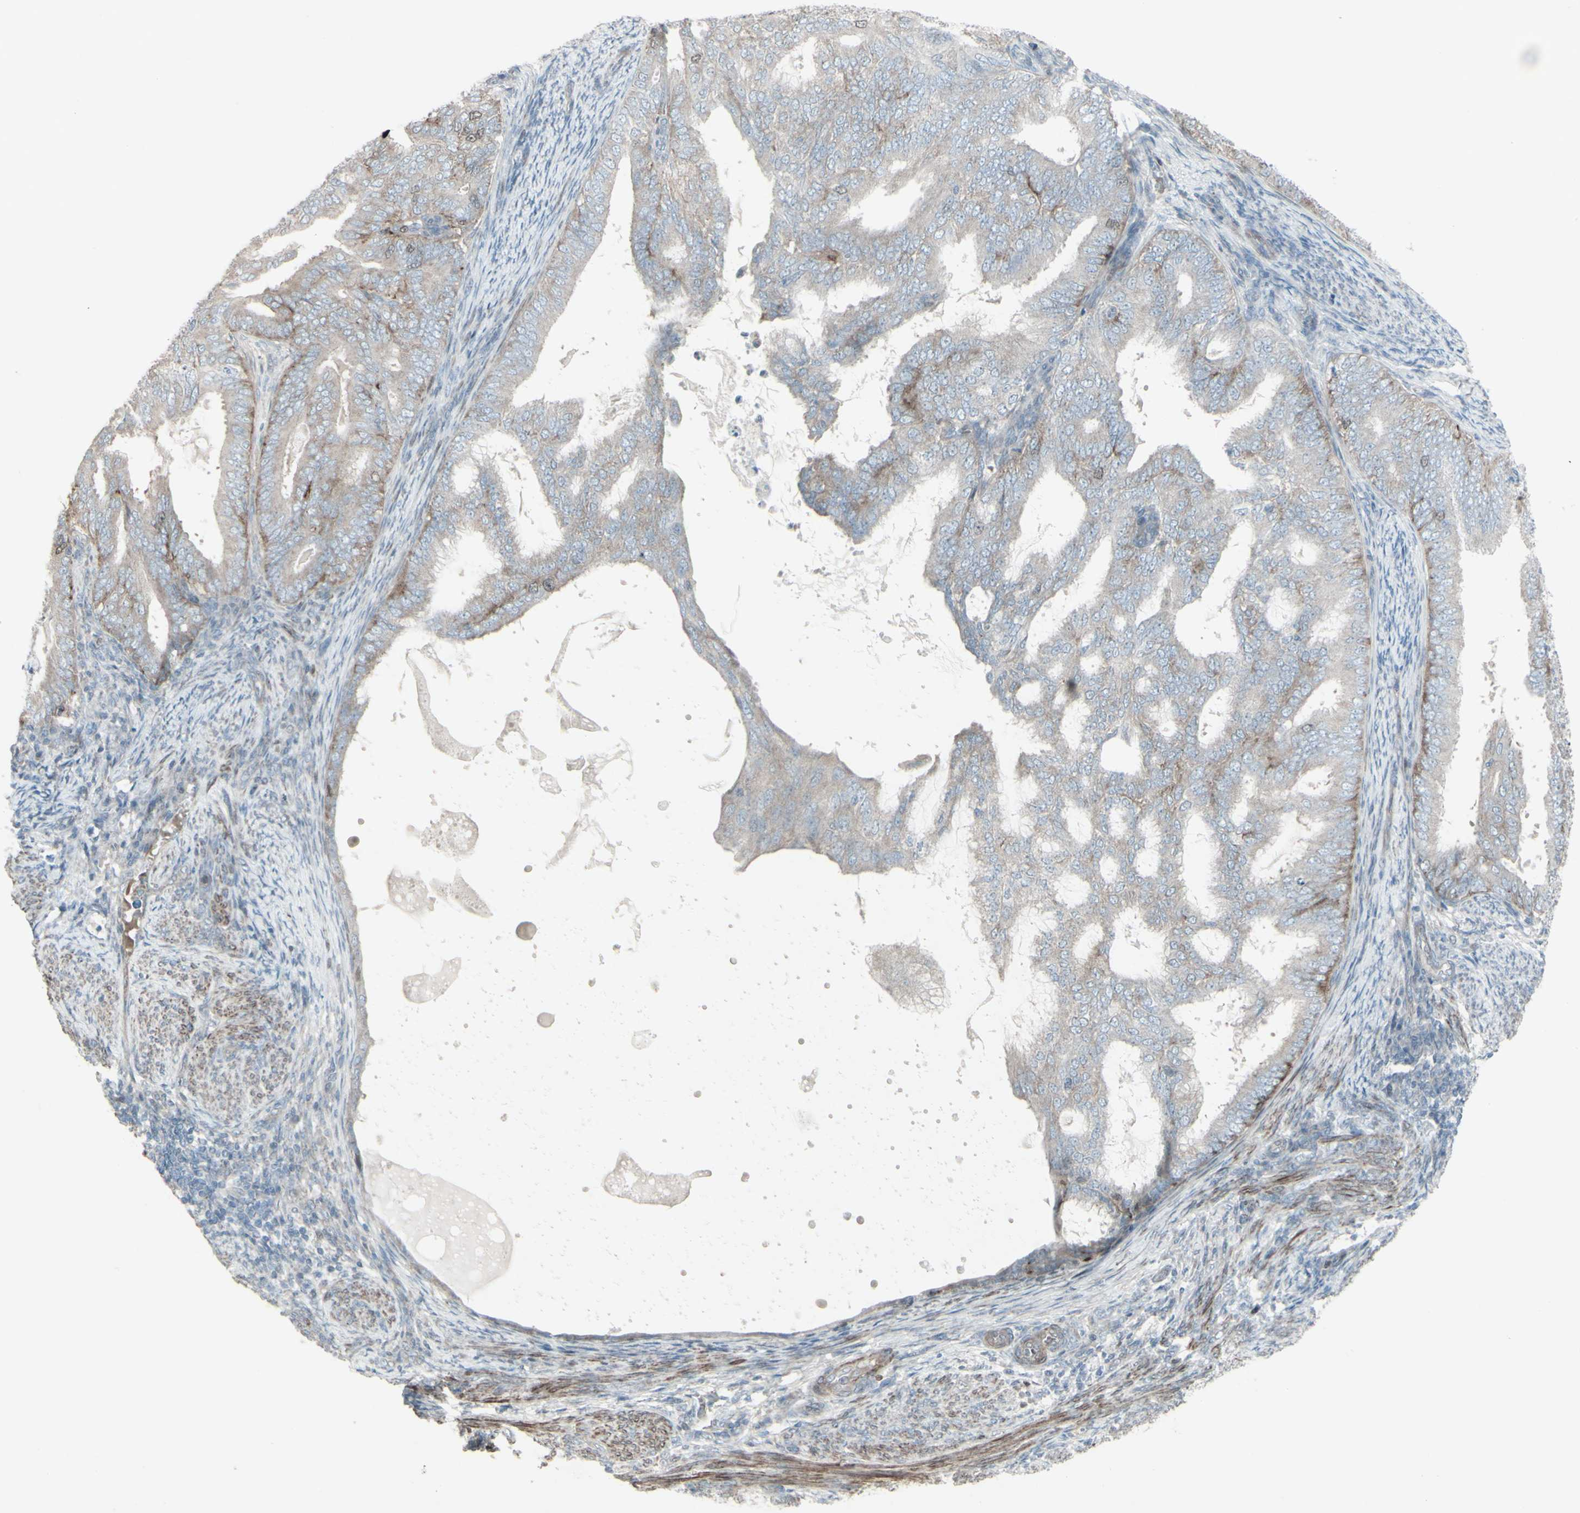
{"staining": {"intensity": "weak", "quantity": ">75%", "location": "cytoplasmic/membranous"}, "tissue": "endometrial cancer", "cell_type": "Tumor cells", "image_type": "cancer", "snomed": [{"axis": "morphology", "description": "Adenocarcinoma, NOS"}, {"axis": "topography", "description": "Endometrium"}], "caption": "This histopathology image reveals IHC staining of human adenocarcinoma (endometrial), with low weak cytoplasmic/membranous positivity in approximately >75% of tumor cells.", "gene": "GMNN", "patient": {"sex": "female", "age": 58}}